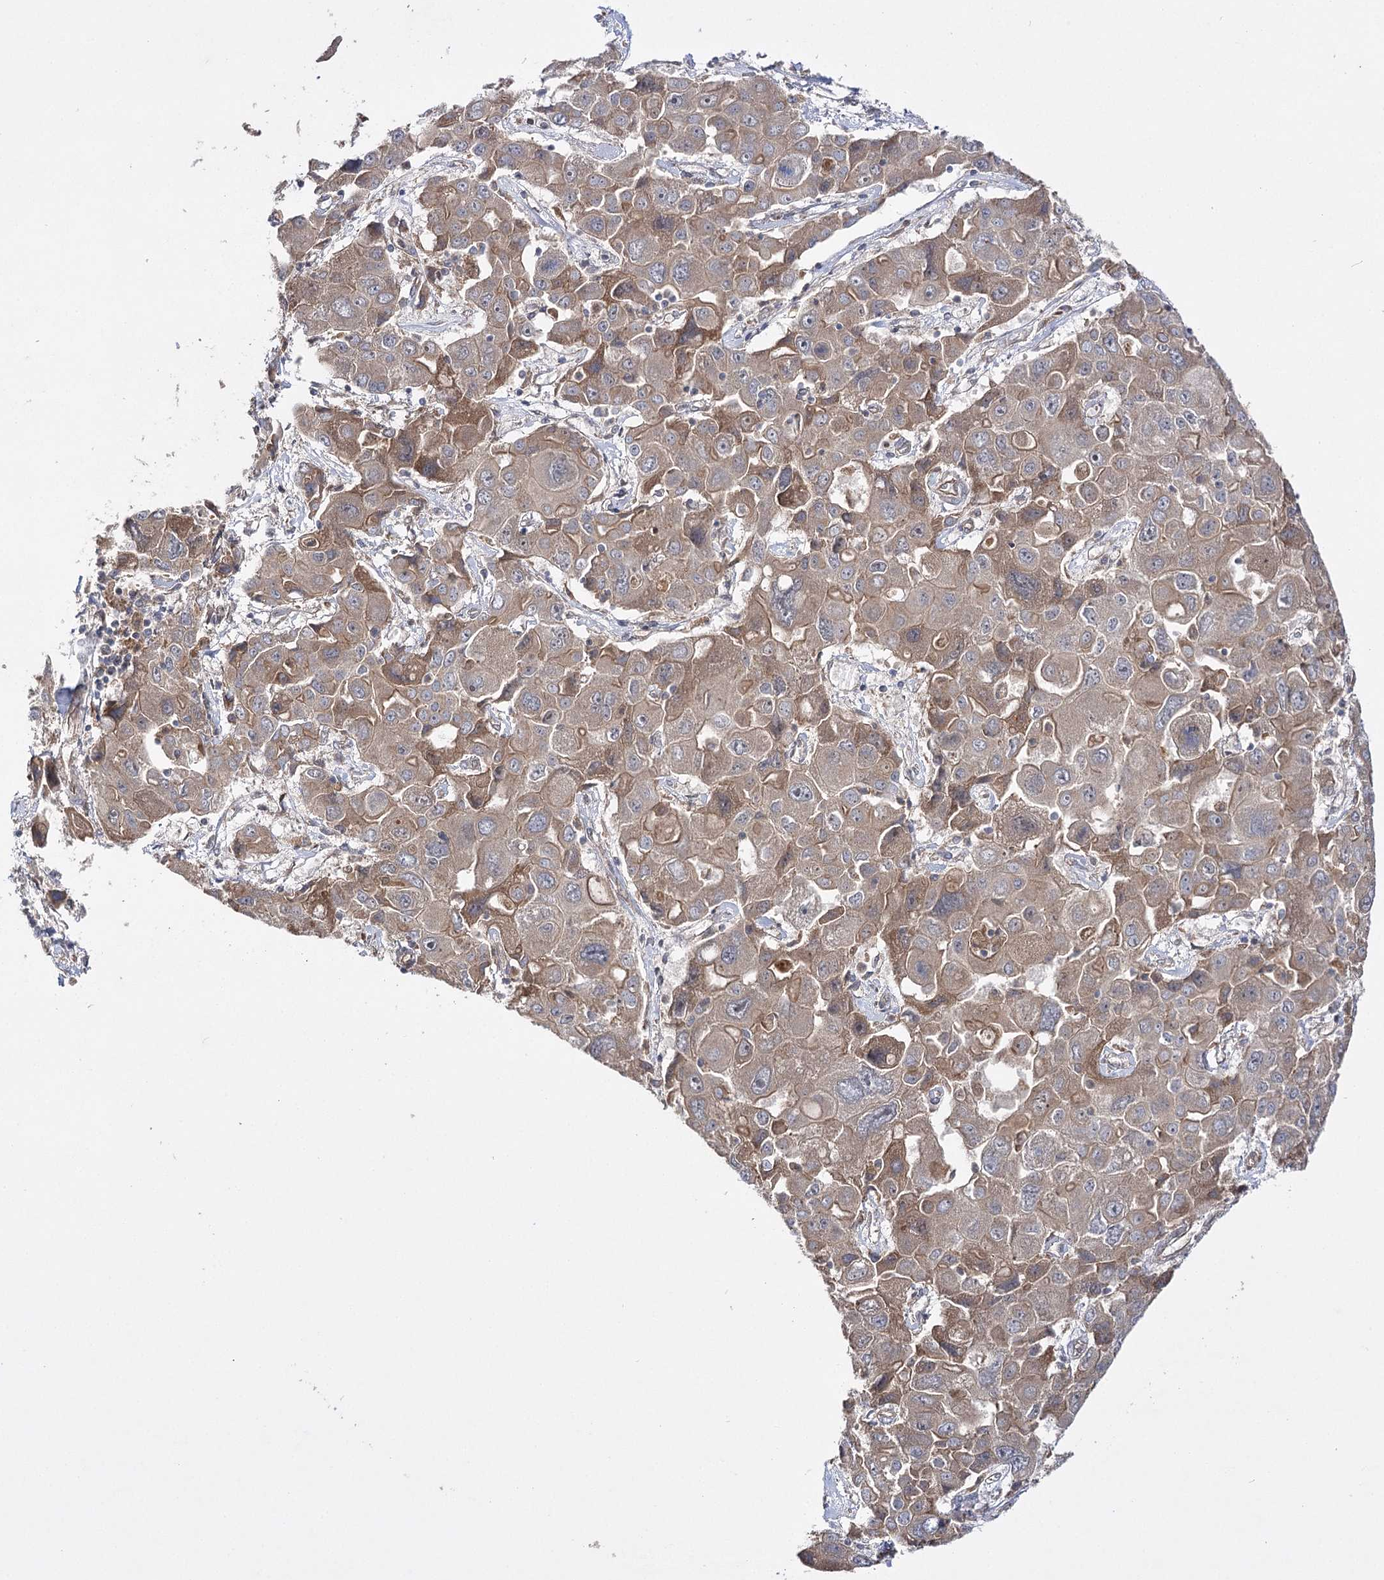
{"staining": {"intensity": "moderate", "quantity": ">75%", "location": "cytoplasmic/membranous"}, "tissue": "liver cancer", "cell_type": "Tumor cells", "image_type": "cancer", "snomed": [{"axis": "morphology", "description": "Cholangiocarcinoma"}, {"axis": "topography", "description": "Liver"}], "caption": "Immunohistochemical staining of human liver cancer shows medium levels of moderate cytoplasmic/membranous protein staining in about >75% of tumor cells. The staining was performed using DAB (3,3'-diaminobenzidine), with brown indicating positive protein expression. Nuclei are stained blue with hematoxylin.", "gene": "BCR", "patient": {"sex": "male", "age": 67}}